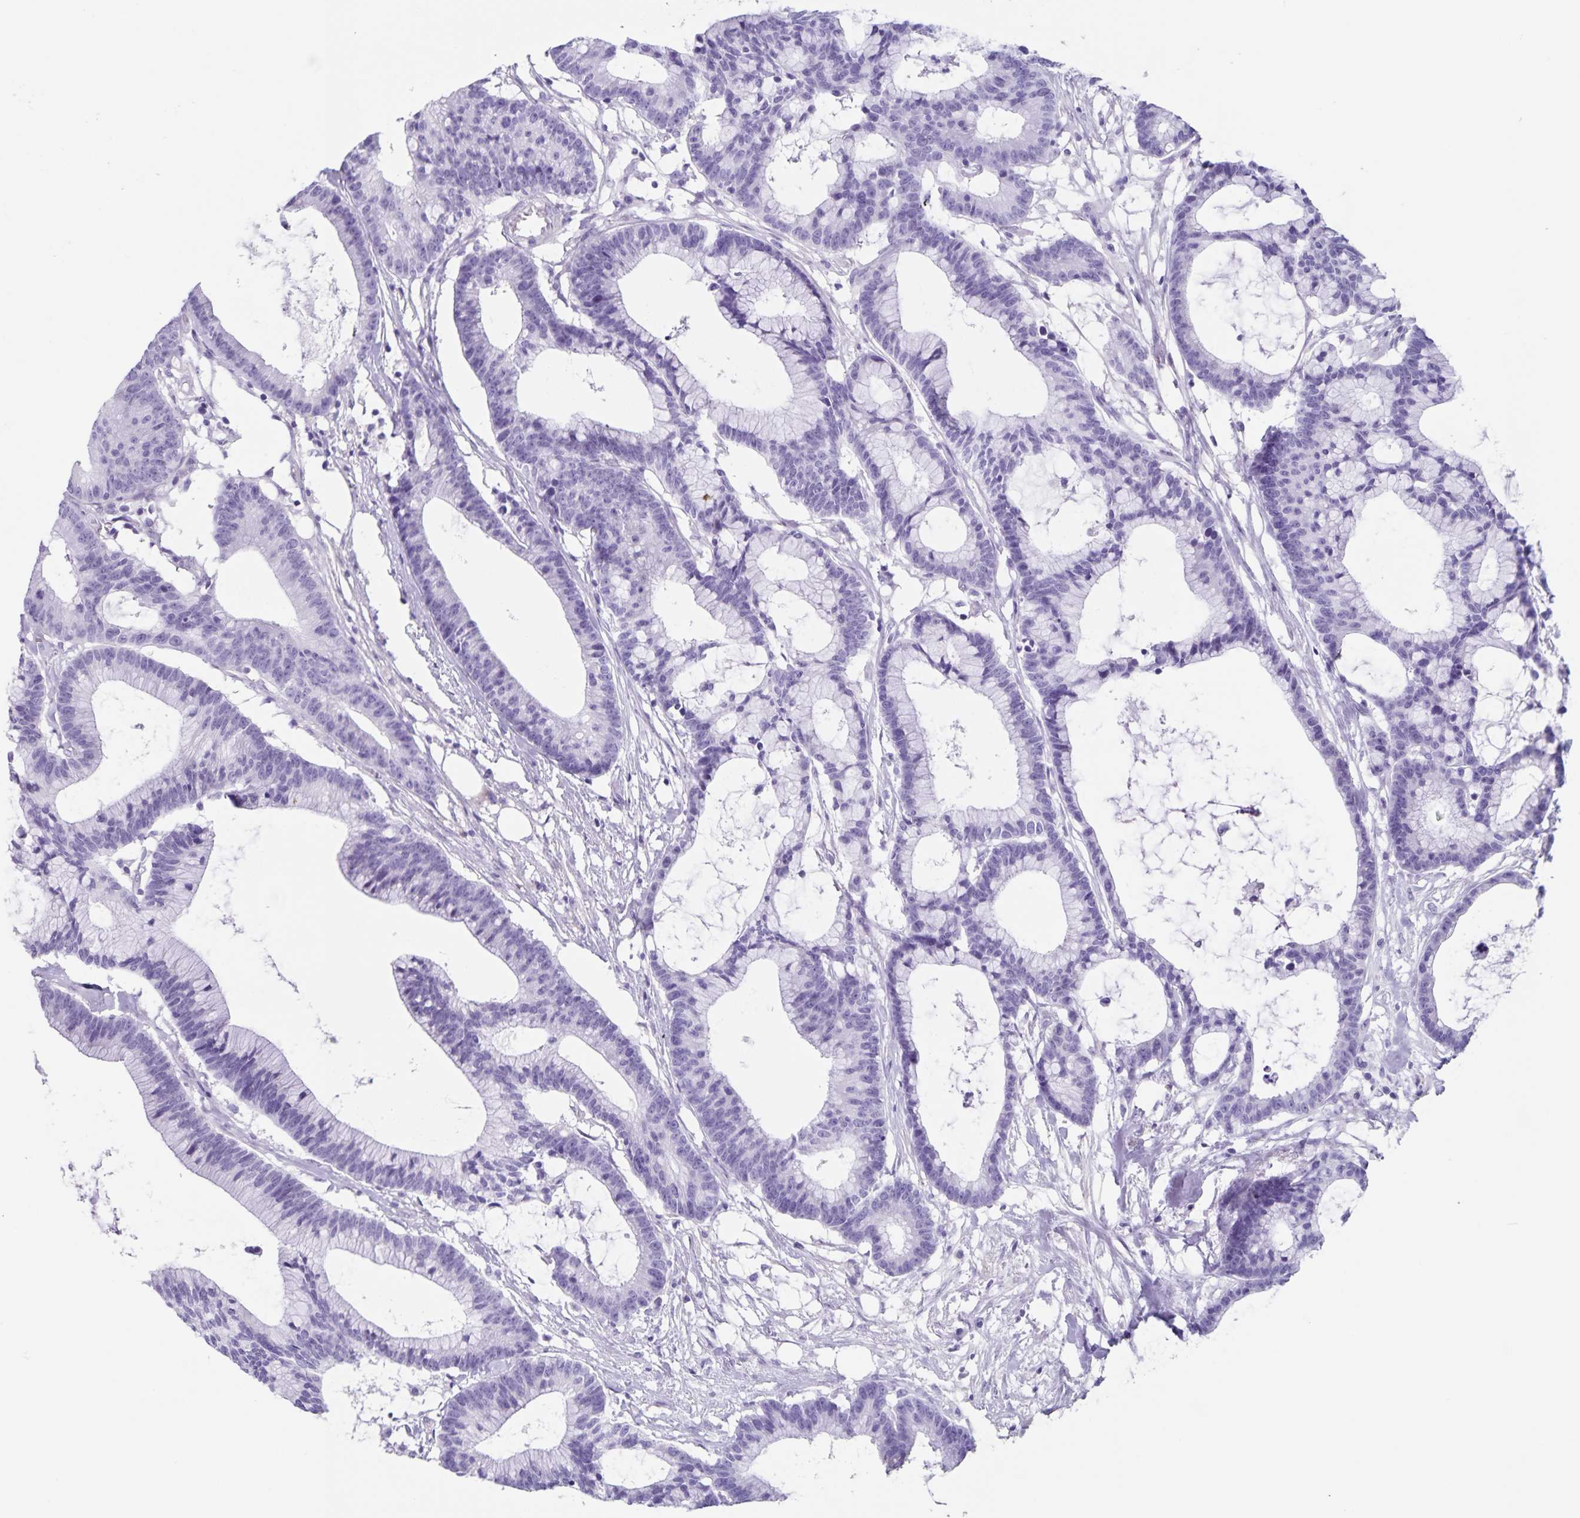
{"staining": {"intensity": "negative", "quantity": "none", "location": "none"}, "tissue": "colorectal cancer", "cell_type": "Tumor cells", "image_type": "cancer", "snomed": [{"axis": "morphology", "description": "Adenocarcinoma, NOS"}, {"axis": "topography", "description": "Colon"}], "caption": "IHC histopathology image of neoplastic tissue: adenocarcinoma (colorectal) stained with DAB displays no significant protein expression in tumor cells.", "gene": "C11orf42", "patient": {"sex": "female", "age": 78}}